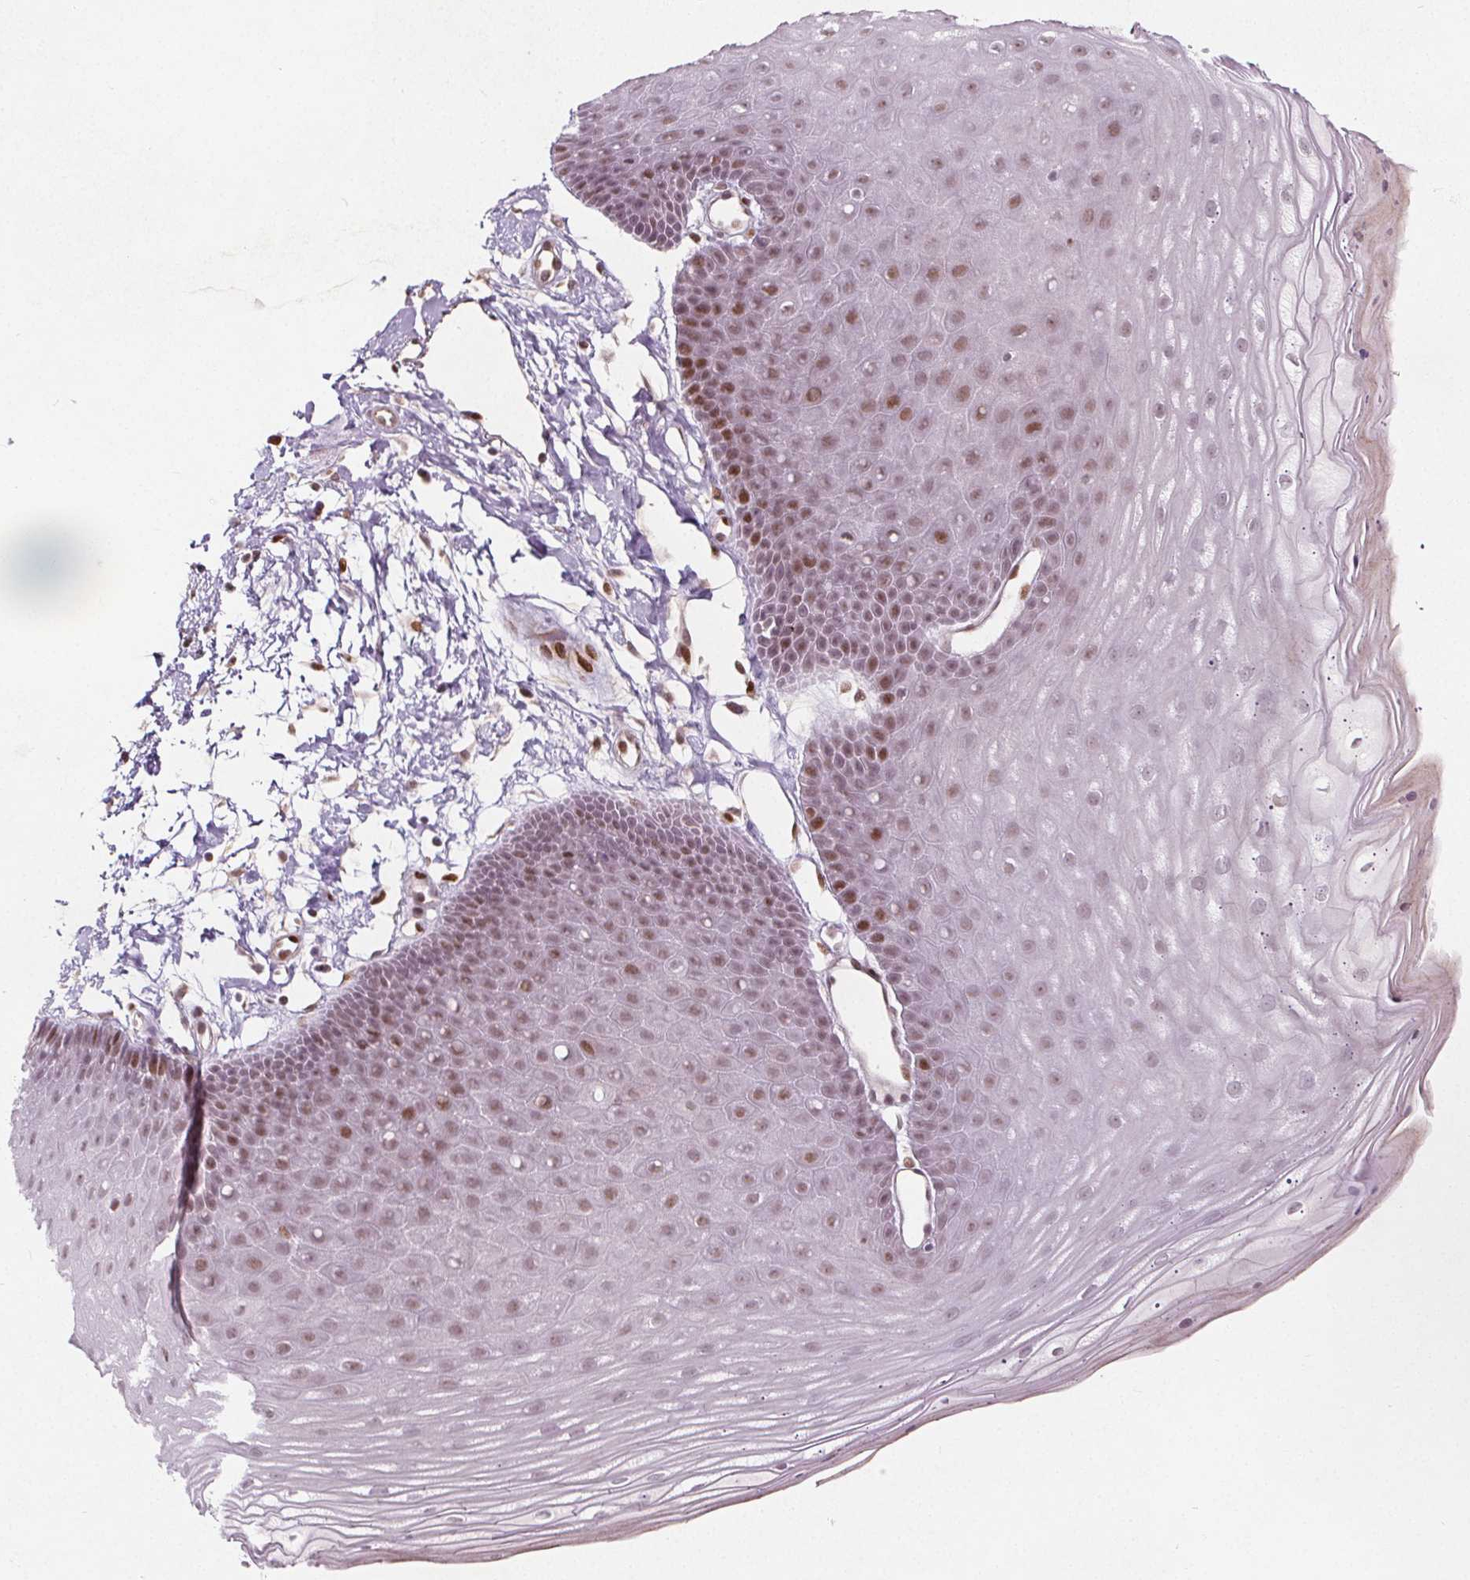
{"staining": {"intensity": "moderate", "quantity": "<25%", "location": "nuclear"}, "tissue": "skin", "cell_type": "Epidermal cells", "image_type": "normal", "snomed": [{"axis": "morphology", "description": "Normal tissue, NOS"}, {"axis": "topography", "description": "Anal"}], "caption": "Immunohistochemistry (IHC) (DAB (3,3'-diaminobenzidine)) staining of unremarkable skin reveals moderate nuclear protein expression in about <25% of epidermal cells. The protein of interest is stained brown, and the nuclei are stained in blue (DAB (3,3'-diaminobenzidine) IHC with brightfield microscopy, high magnification).", "gene": "TAF6L", "patient": {"sex": "male", "age": 53}}